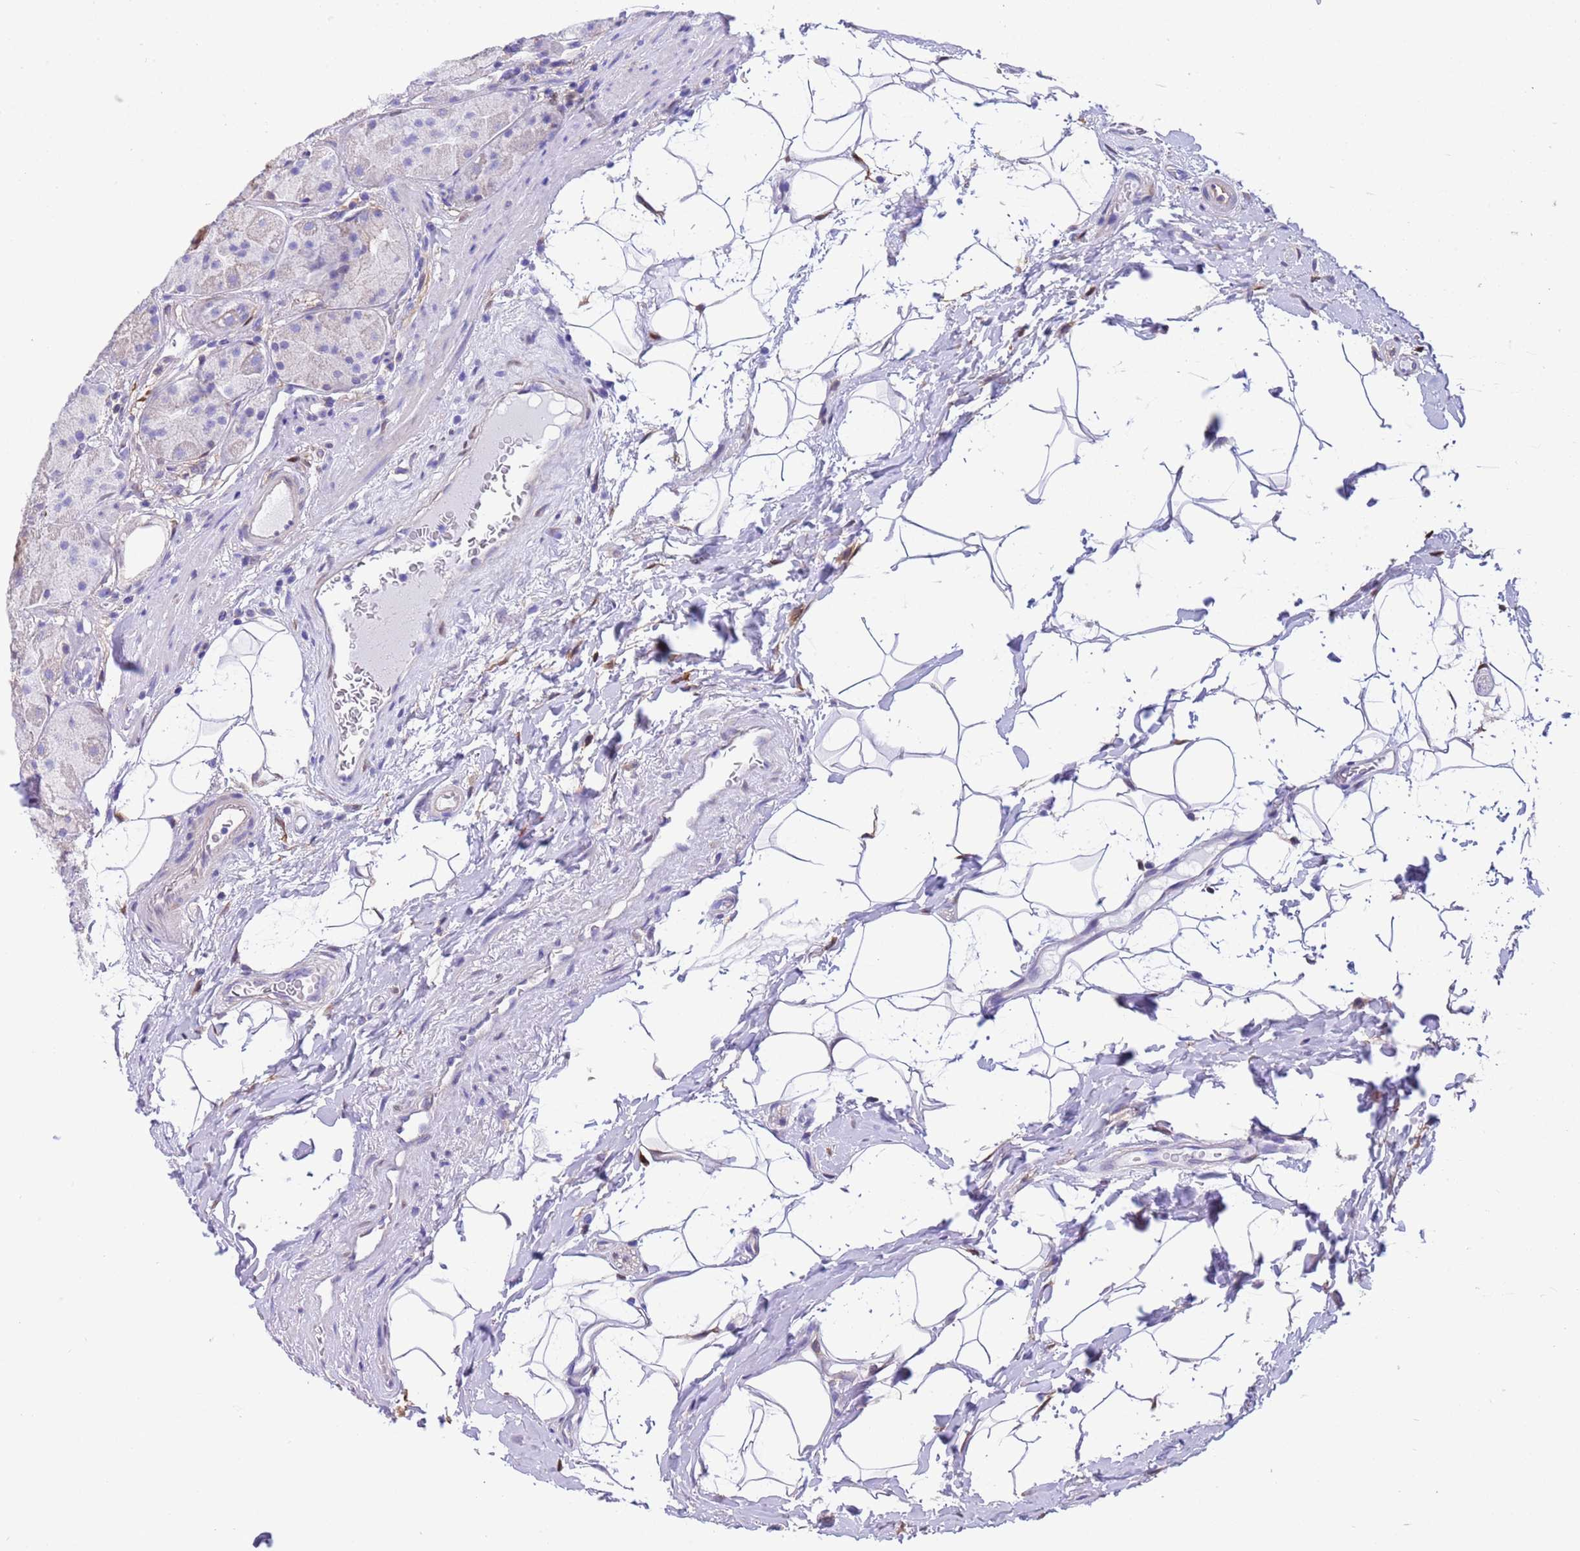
{"staining": {"intensity": "moderate", "quantity": "<25%", "location": "cytoplasmic/membranous"}, "tissue": "stomach", "cell_type": "Glandular cells", "image_type": "normal", "snomed": [{"axis": "morphology", "description": "Normal tissue, NOS"}, {"axis": "topography", "description": "Stomach"}], "caption": "IHC (DAB (3,3'-diaminobenzidine)) staining of normal human stomach exhibits moderate cytoplasmic/membranous protein staining in approximately <25% of glandular cells.", "gene": "C6orf47", "patient": {"sex": "male", "age": 57}}